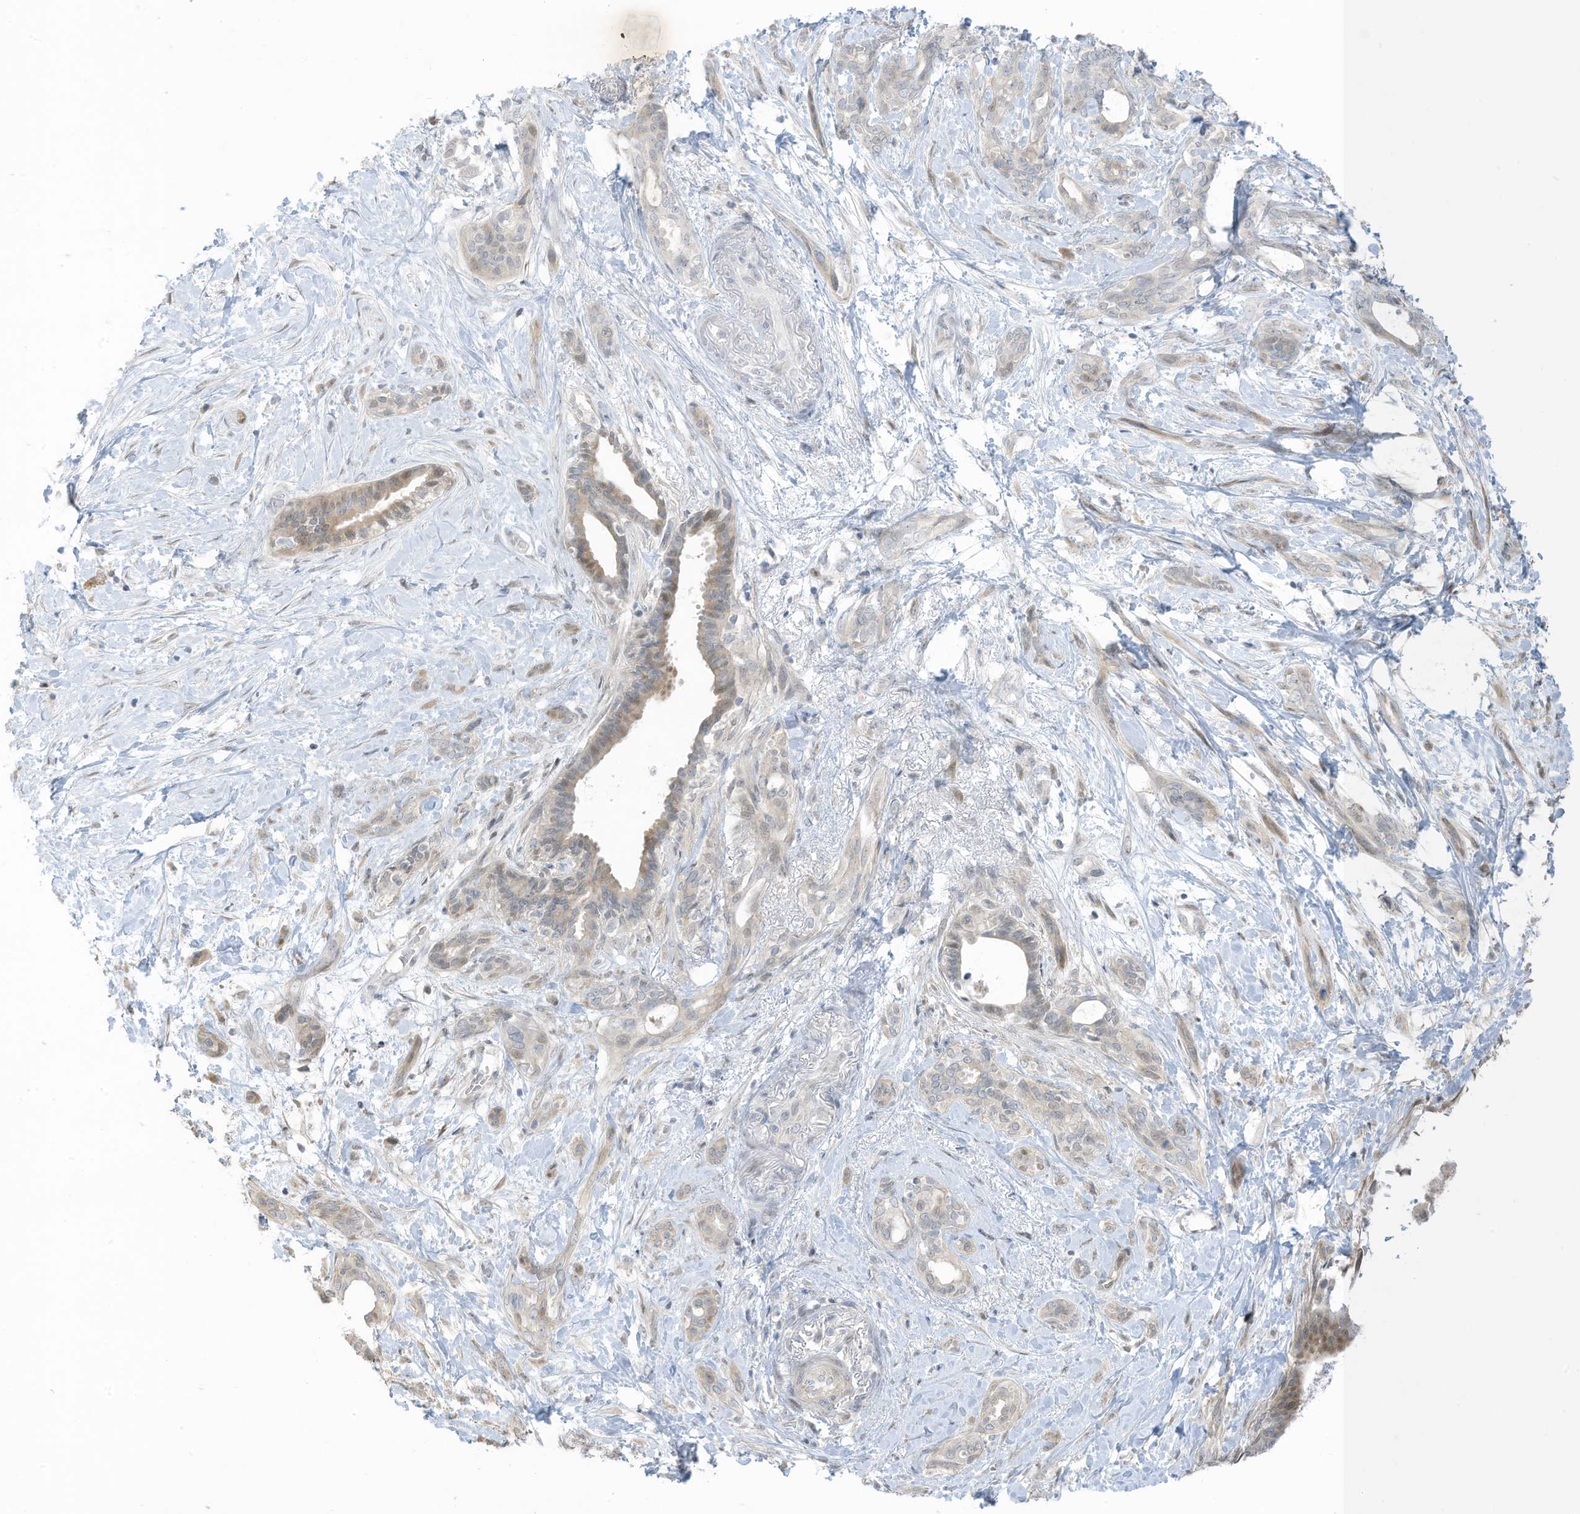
{"staining": {"intensity": "weak", "quantity": "25%-75%", "location": "cytoplasmic/membranous"}, "tissue": "pancreatic cancer", "cell_type": "Tumor cells", "image_type": "cancer", "snomed": [{"axis": "morphology", "description": "Normal tissue, NOS"}, {"axis": "morphology", "description": "Adenocarcinoma, NOS"}, {"axis": "topography", "description": "Pancreas"}, {"axis": "topography", "description": "Peripheral nerve tissue"}], "caption": "Weak cytoplasmic/membranous protein expression is seen in approximately 25%-75% of tumor cells in pancreatic adenocarcinoma.", "gene": "ASPRV1", "patient": {"sex": "female", "age": 63}}